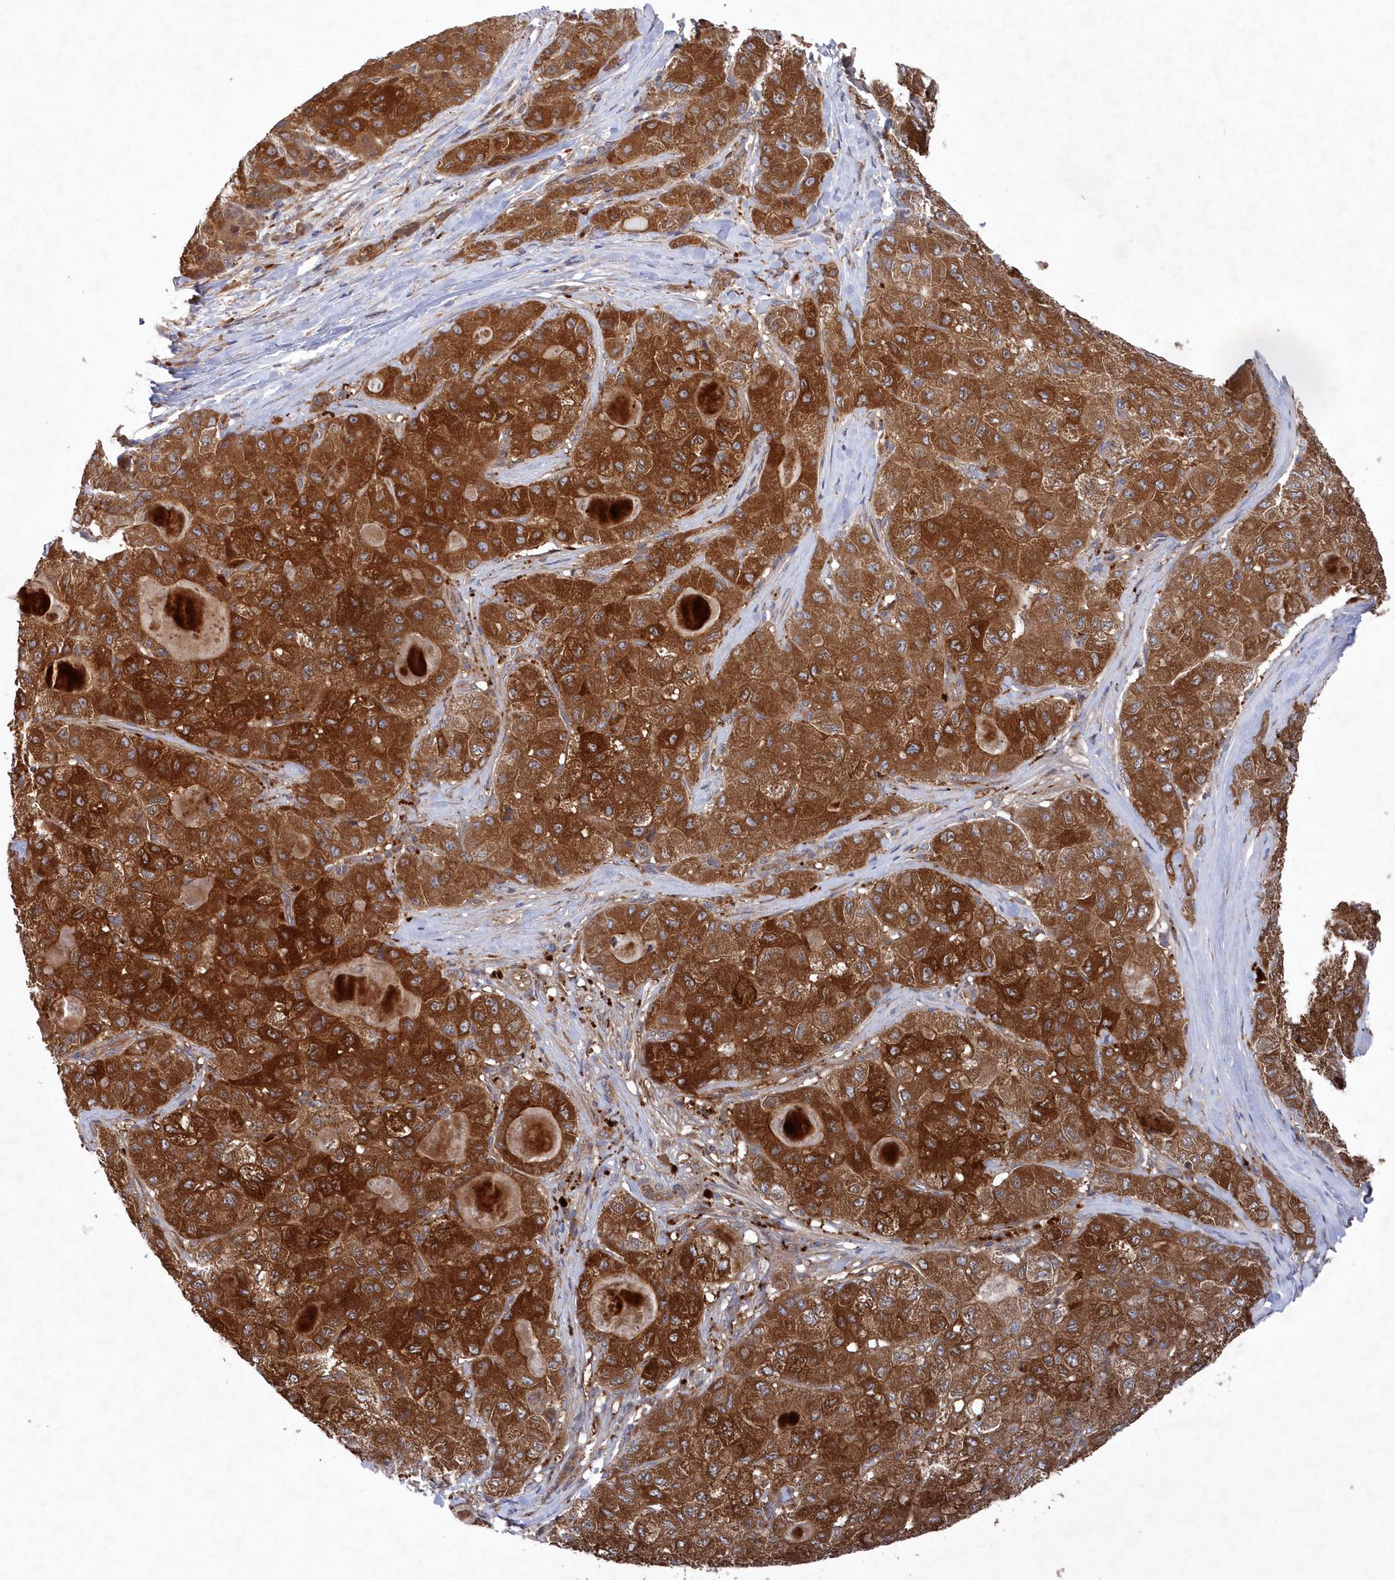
{"staining": {"intensity": "strong", "quantity": ">75%", "location": "cytoplasmic/membranous"}, "tissue": "liver cancer", "cell_type": "Tumor cells", "image_type": "cancer", "snomed": [{"axis": "morphology", "description": "Carcinoma, Hepatocellular, NOS"}, {"axis": "topography", "description": "Liver"}], "caption": "DAB immunohistochemical staining of human hepatocellular carcinoma (liver) demonstrates strong cytoplasmic/membranous protein staining in about >75% of tumor cells. The protein of interest is stained brown, and the nuclei are stained in blue (DAB (3,3'-diaminobenzidine) IHC with brightfield microscopy, high magnification).", "gene": "ASNSD1", "patient": {"sex": "male", "age": 80}}